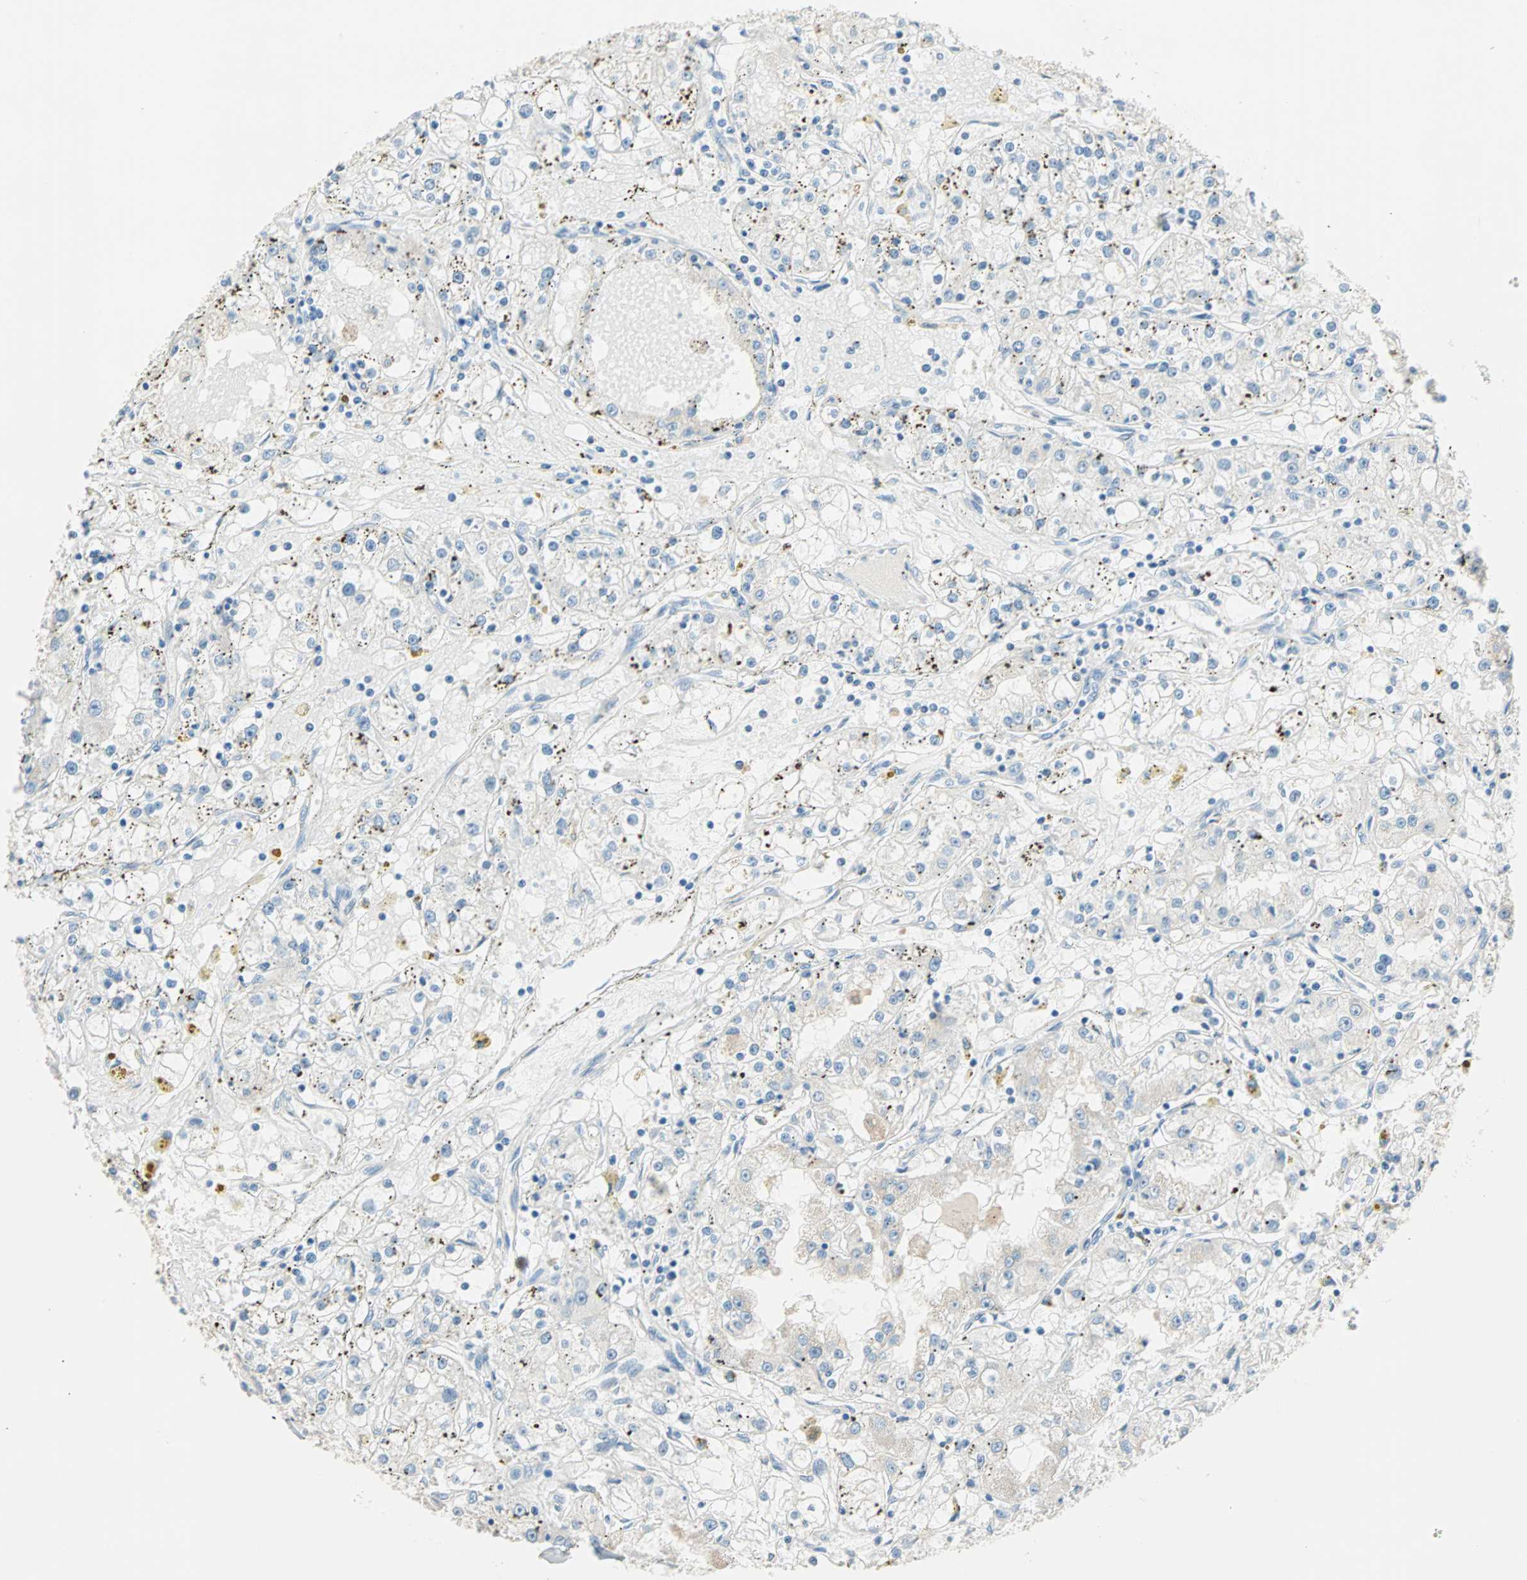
{"staining": {"intensity": "negative", "quantity": "none", "location": "none"}, "tissue": "renal cancer", "cell_type": "Tumor cells", "image_type": "cancer", "snomed": [{"axis": "morphology", "description": "Adenocarcinoma, NOS"}, {"axis": "topography", "description": "Kidney"}], "caption": "There is no significant expression in tumor cells of adenocarcinoma (renal).", "gene": "ATF6", "patient": {"sex": "male", "age": 56}}